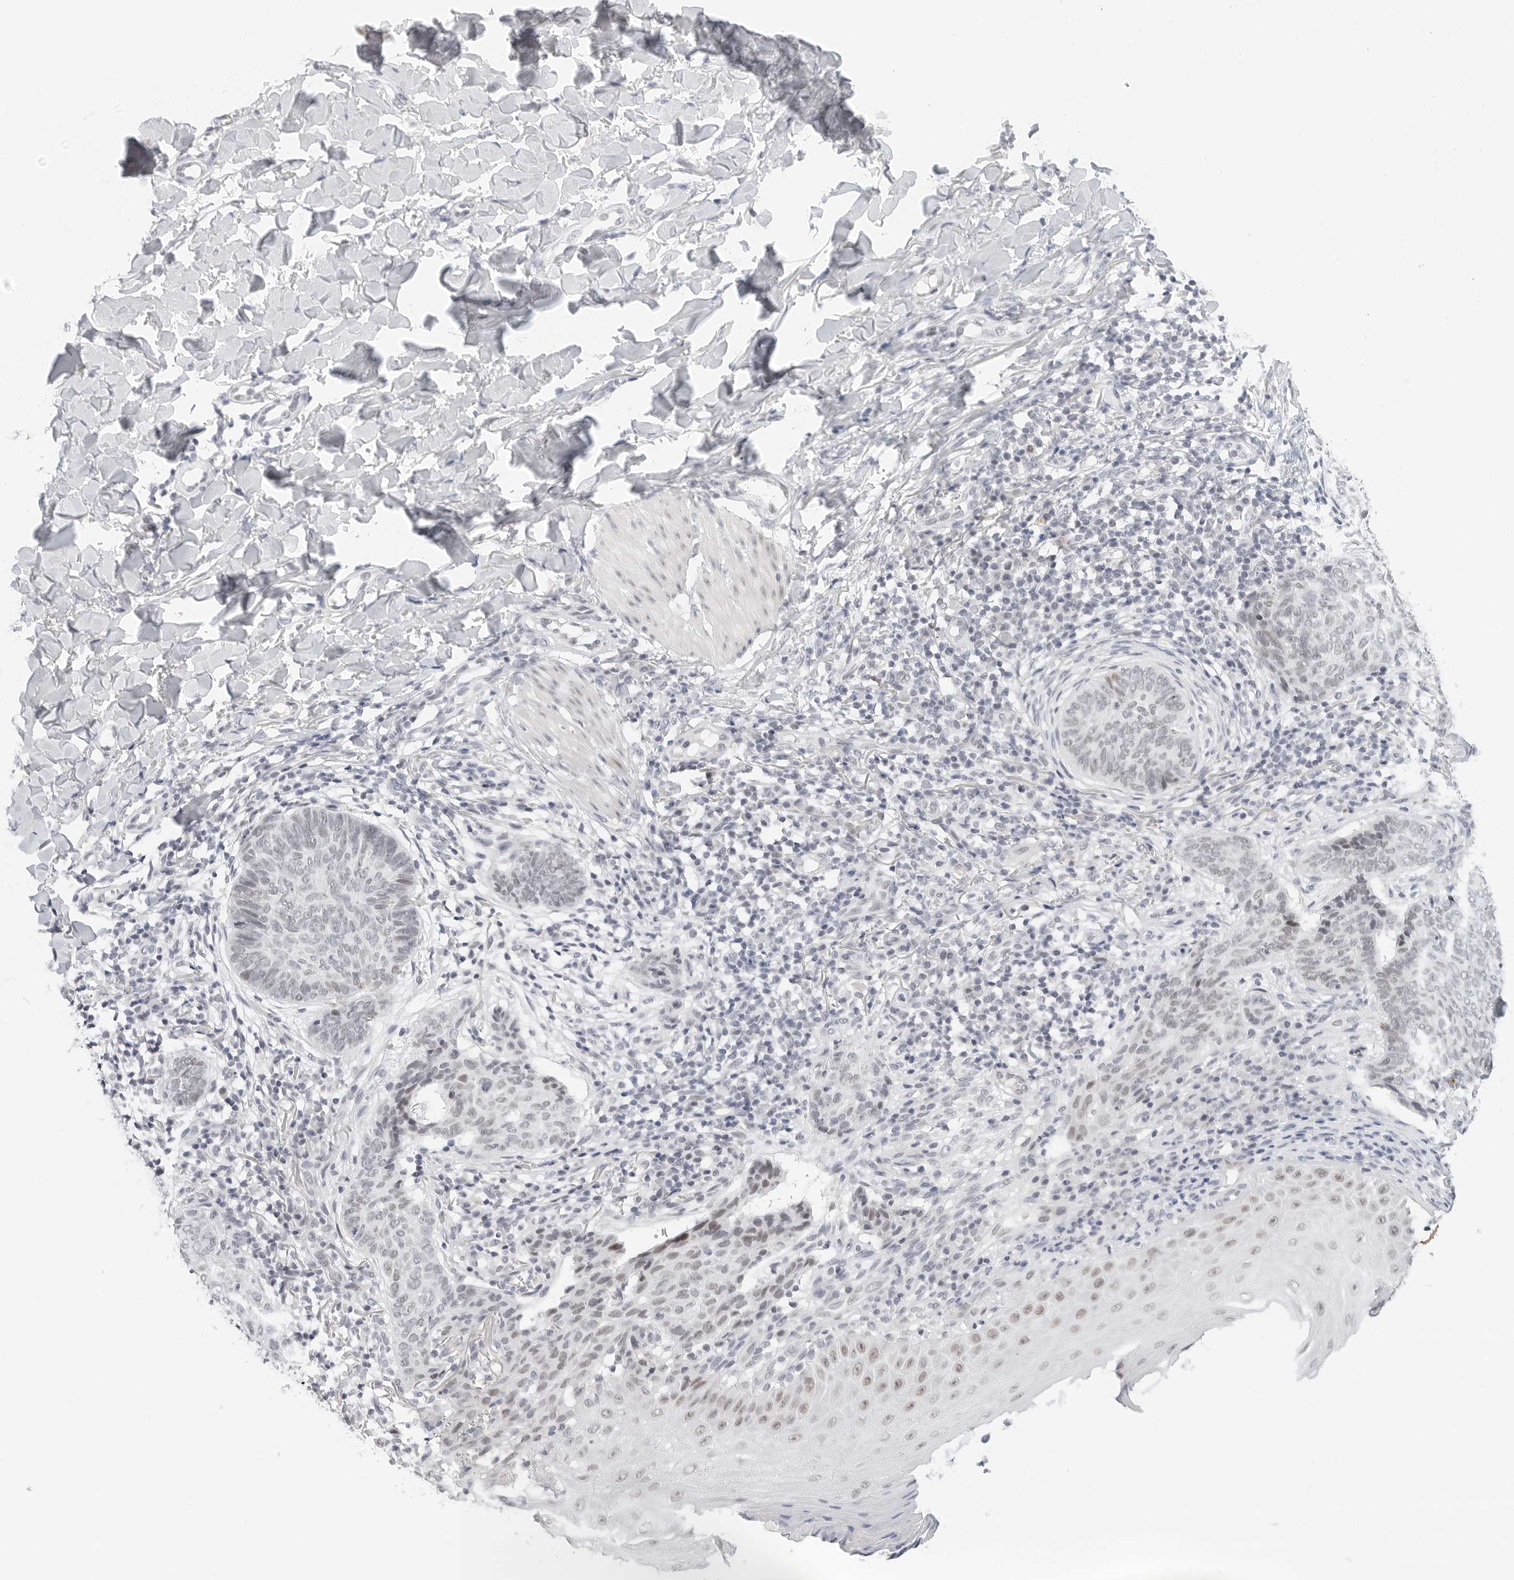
{"staining": {"intensity": "negative", "quantity": "none", "location": "none"}, "tissue": "skin cancer", "cell_type": "Tumor cells", "image_type": "cancer", "snomed": [{"axis": "morphology", "description": "Normal tissue, NOS"}, {"axis": "morphology", "description": "Basal cell carcinoma"}, {"axis": "topography", "description": "Skin"}], "caption": "Tumor cells show no significant protein staining in basal cell carcinoma (skin).", "gene": "TSEN2", "patient": {"sex": "male", "age": 50}}